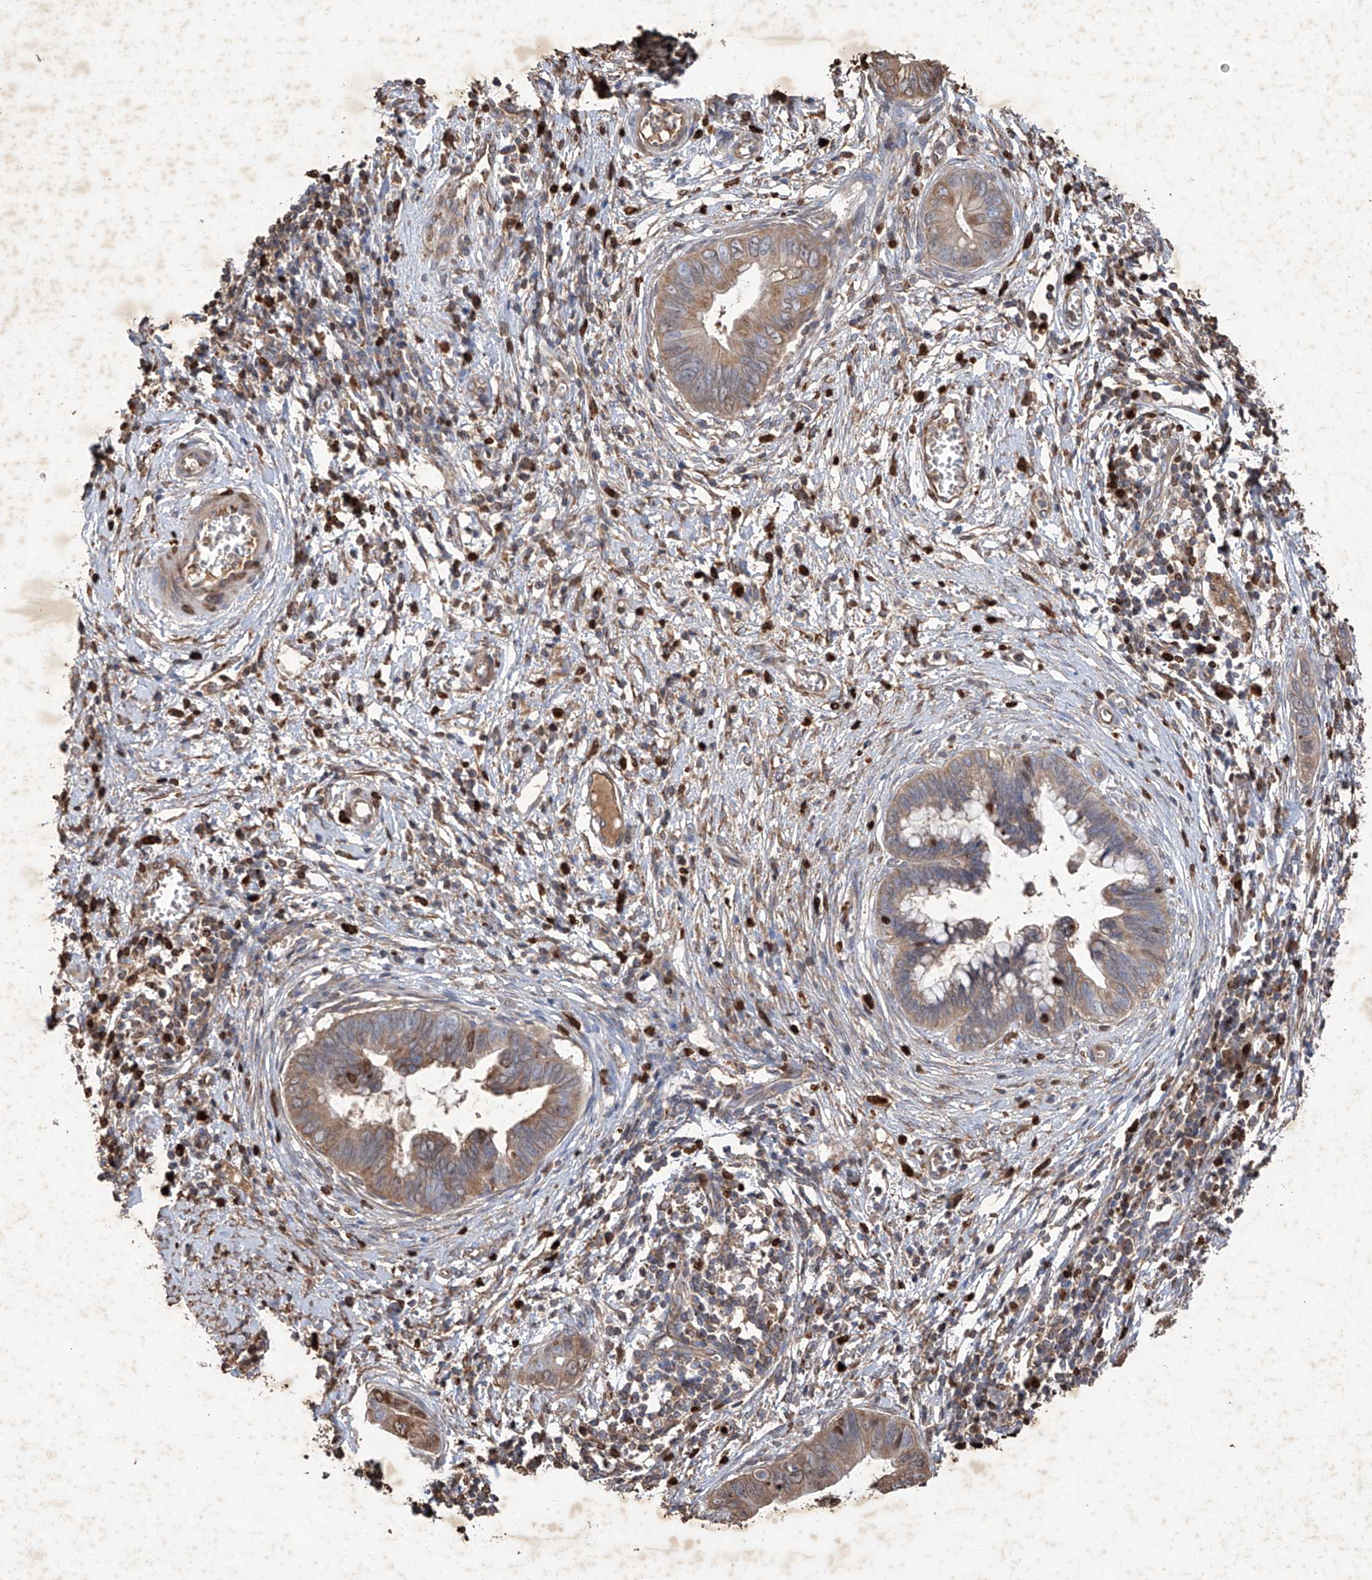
{"staining": {"intensity": "moderate", "quantity": "25%-75%", "location": "cytoplasmic/membranous"}, "tissue": "cervical cancer", "cell_type": "Tumor cells", "image_type": "cancer", "snomed": [{"axis": "morphology", "description": "Adenocarcinoma, NOS"}, {"axis": "topography", "description": "Cervix"}], "caption": "Cervical cancer stained with a brown dye reveals moderate cytoplasmic/membranous positive staining in about 25%-75% of tumor cells.", "gene": "EDN1", "patient": {"sex": "female", "age": 44}}